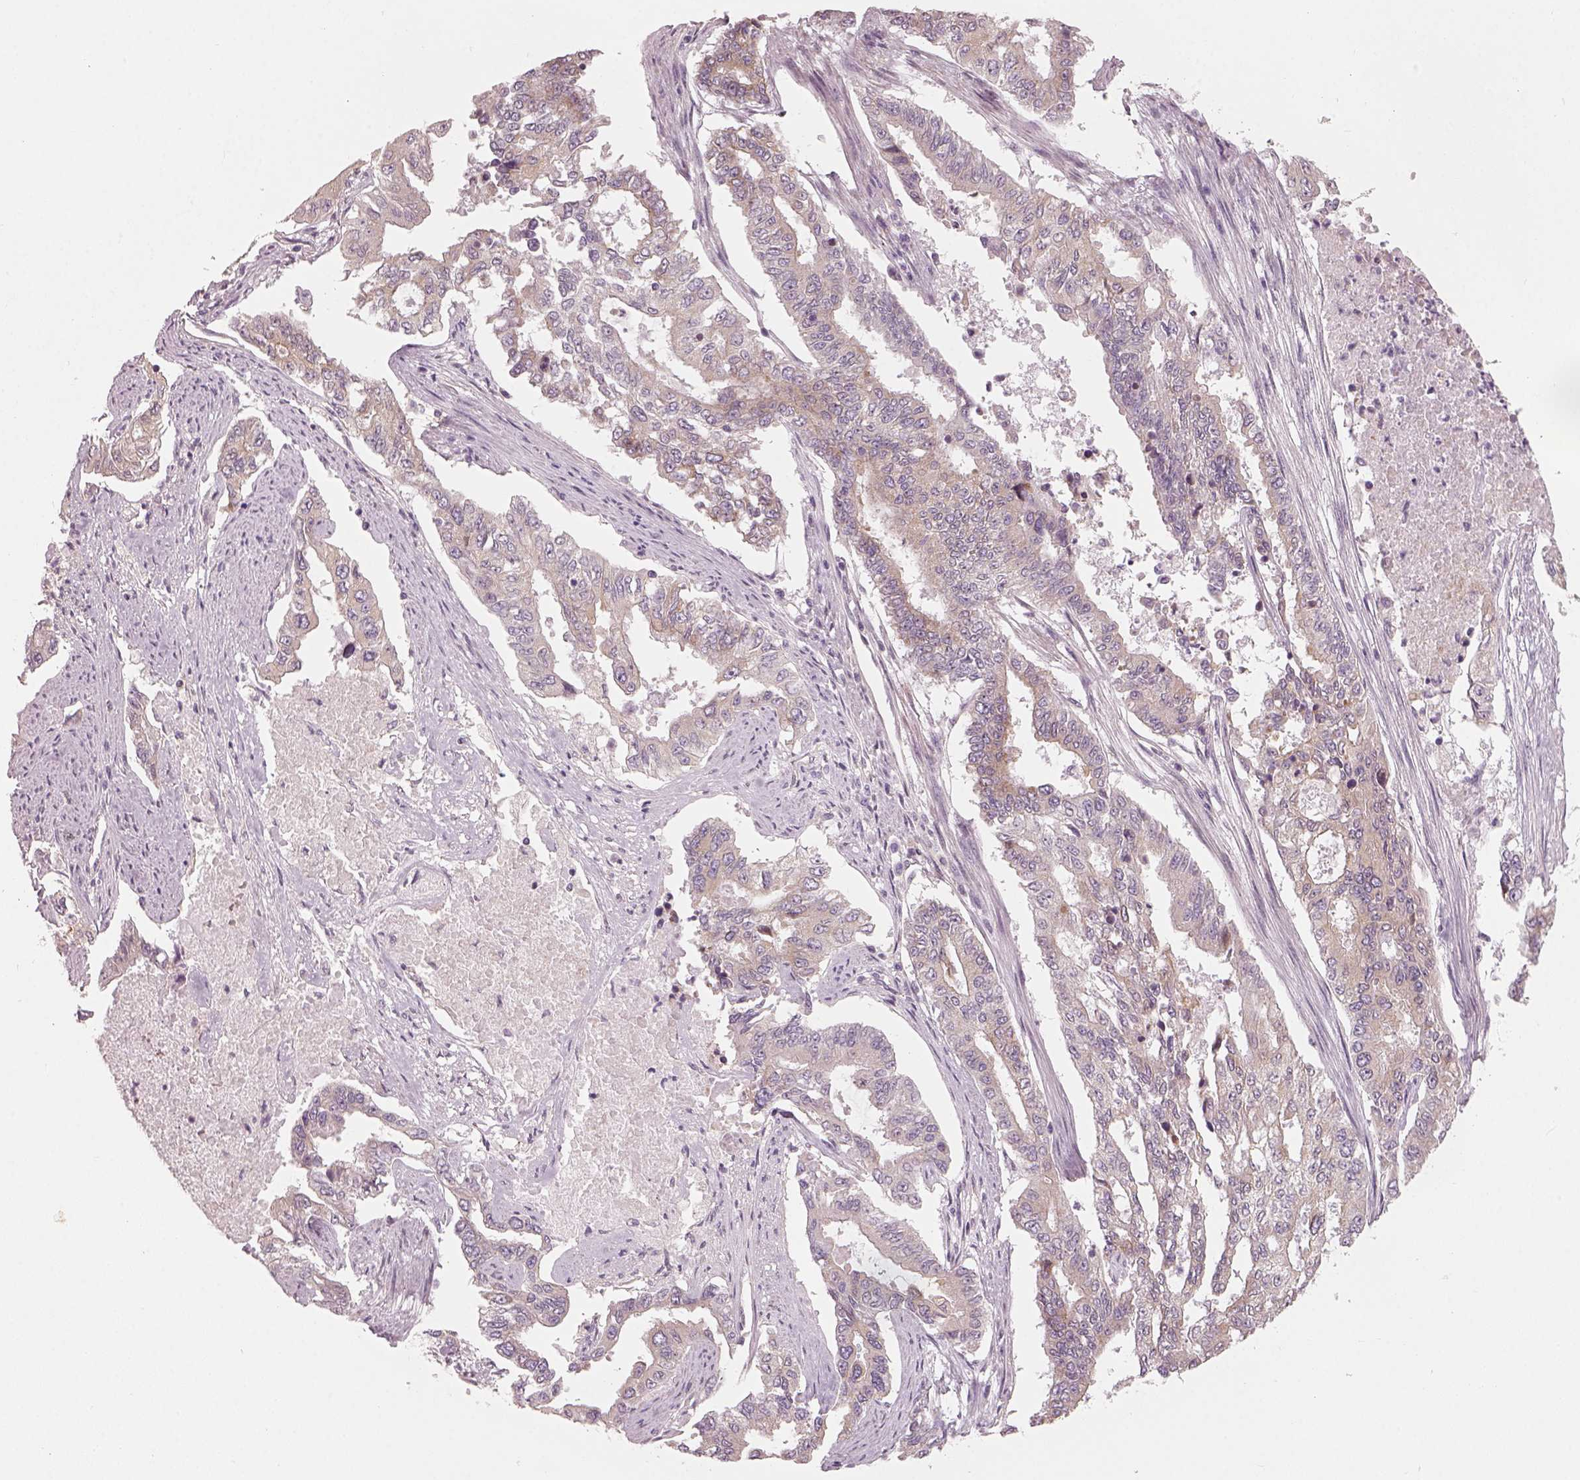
{"staining": {"intensity": "weak", "quantity": ">75%", "location": "cytoplasmic/membranous"}, "tissue": "endometrial cancer", "cell_type": "Tumor cells", "image_type": "cancer", "snomed": [{"axis": "morphology", "description": "Adenocarcinoma, NOS"}, {"axis": "topography", "description": "Uterus"}], "caption": "Protein staining demonstrates weak cytoplasmic/membranous staining in about >75% of tumor cells in endometrial adenocarcinoma.", "gene": "CDS1", "patient": {"sex": "female", "age": 59}}